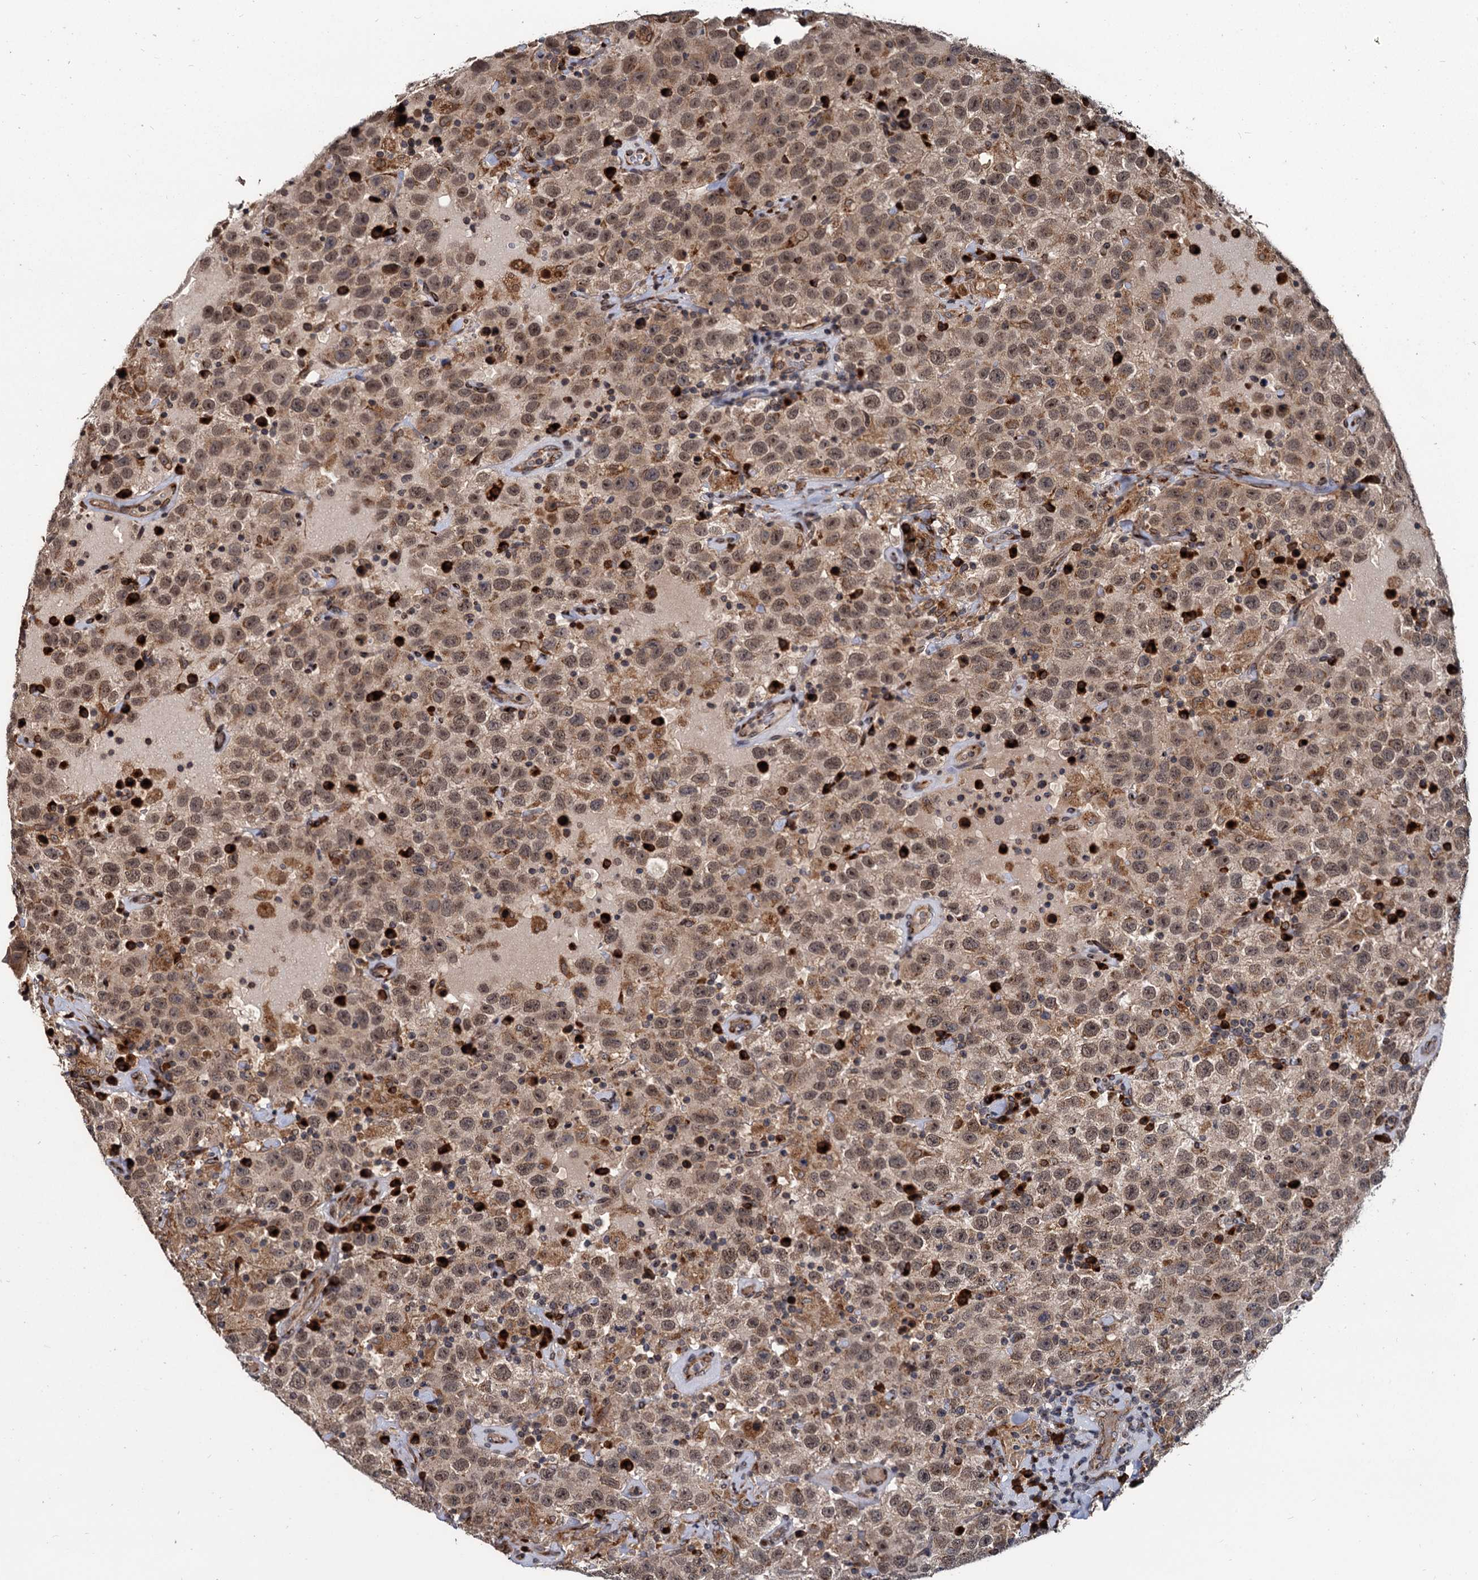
{"staining": {"intensity": "moderate", "quantity": ">75%", "location": "nuclear"}, "tissue": "testis cancer", "cell_type": "Tumor cells", "image_type": "cancer", "snomed": [{"axis": "morphology", "description": "Seminoma, NOS"}, {"axis": "topography", "description": "Testis"}], "caption": "Human testis seminoma stained for a protein (brown) exhibits moderate nuclear positive positivity in about >75% of tumor cells.", "gene": "SAAL1", "patient": {"sex": "male", "age": 41}}